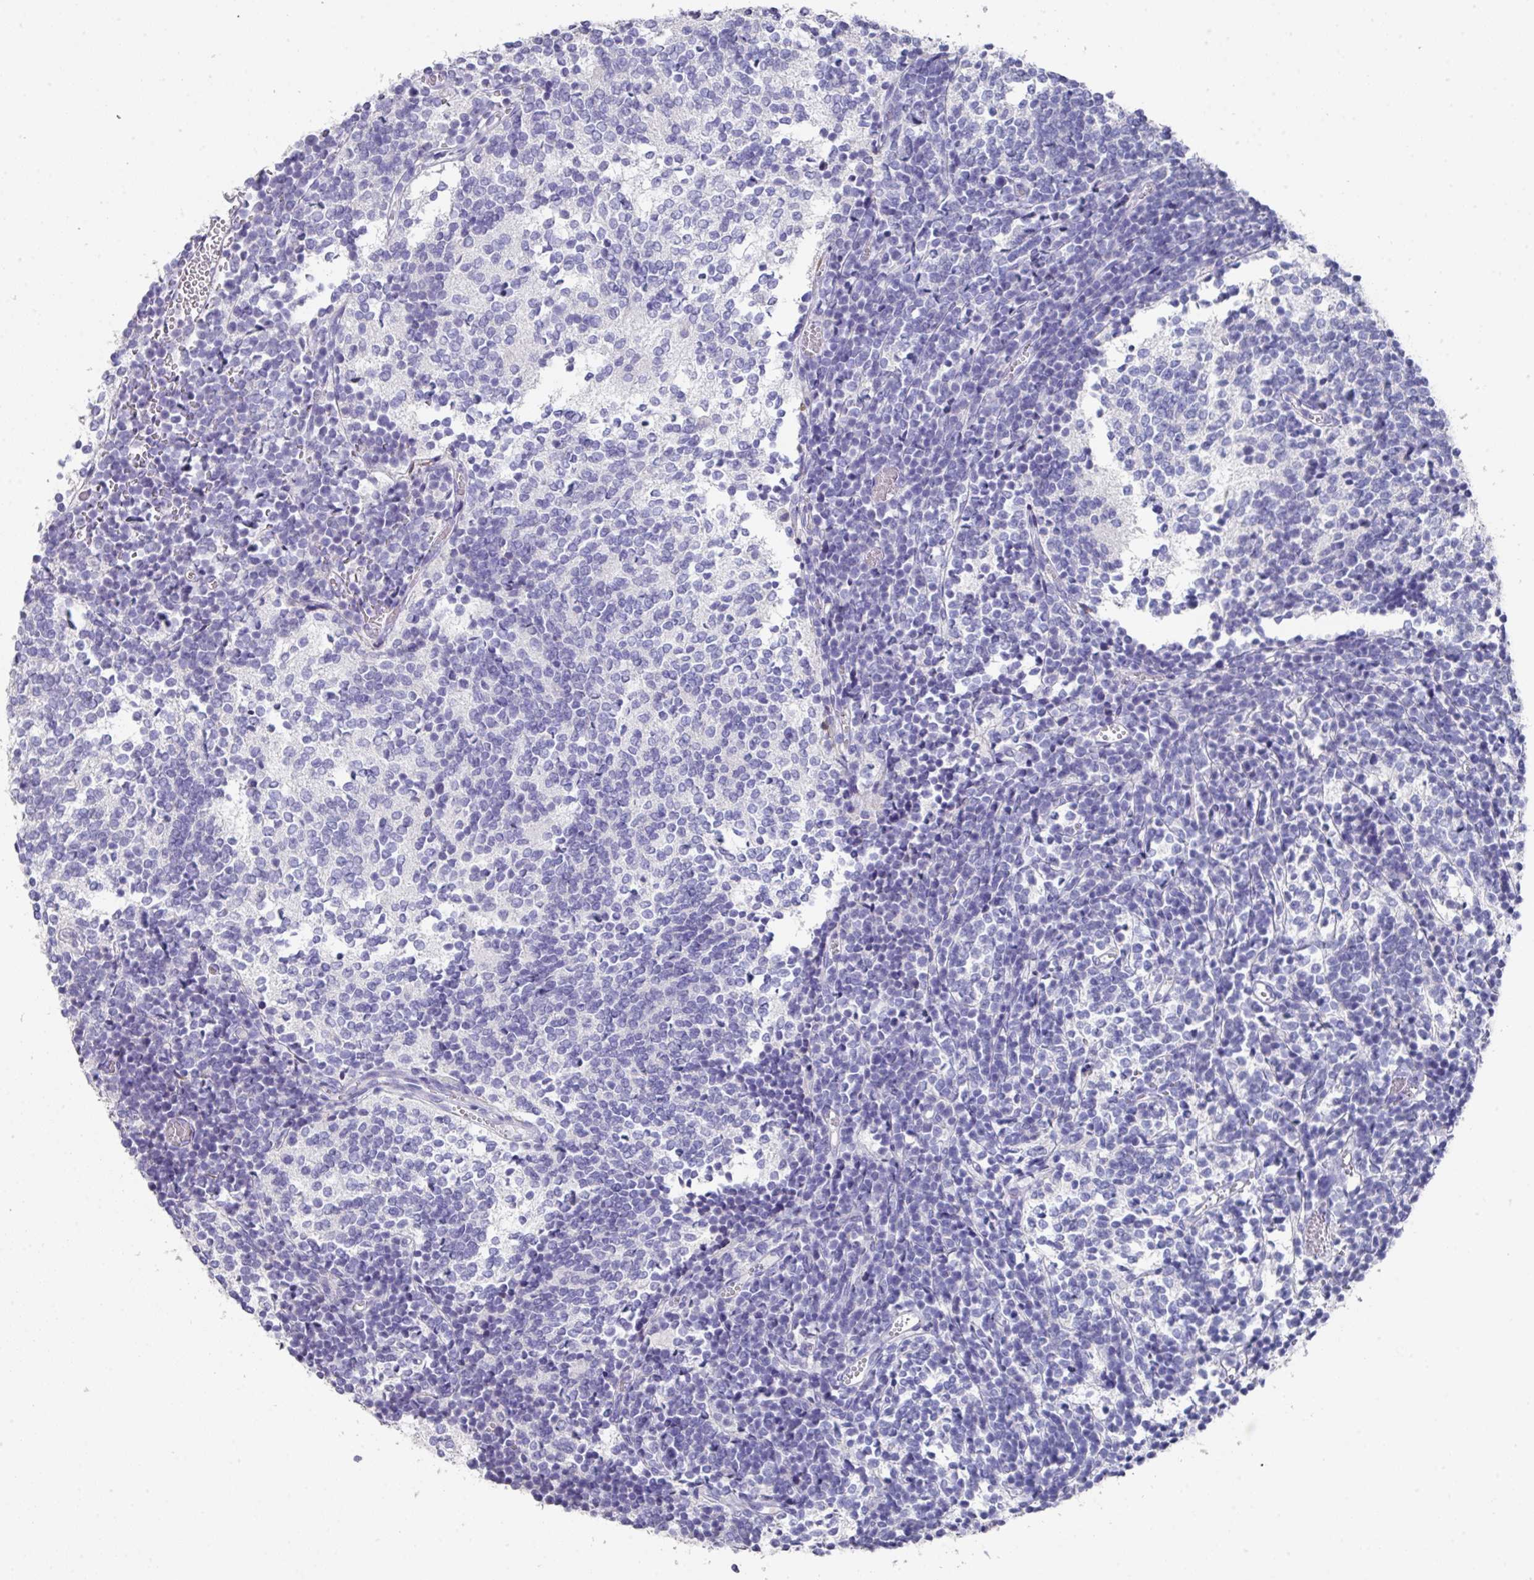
{"staining": {"intensity": "negative", "quantity": "none", "location": "none"}, "tissue": "glioma", "cell_type": "Tumor cells", "image_type": "cancer", "snomed": [{"axis": "morphology", "description": "Glioma, malignant, Low grade"}, {"axis": "topography", "description": "Brain"}], "caption": "Glioma stained for a protein using IHC reveals no staining tumor cells.", "gene": "DAZL", "patient": {"sex": "female", "age": 1}}